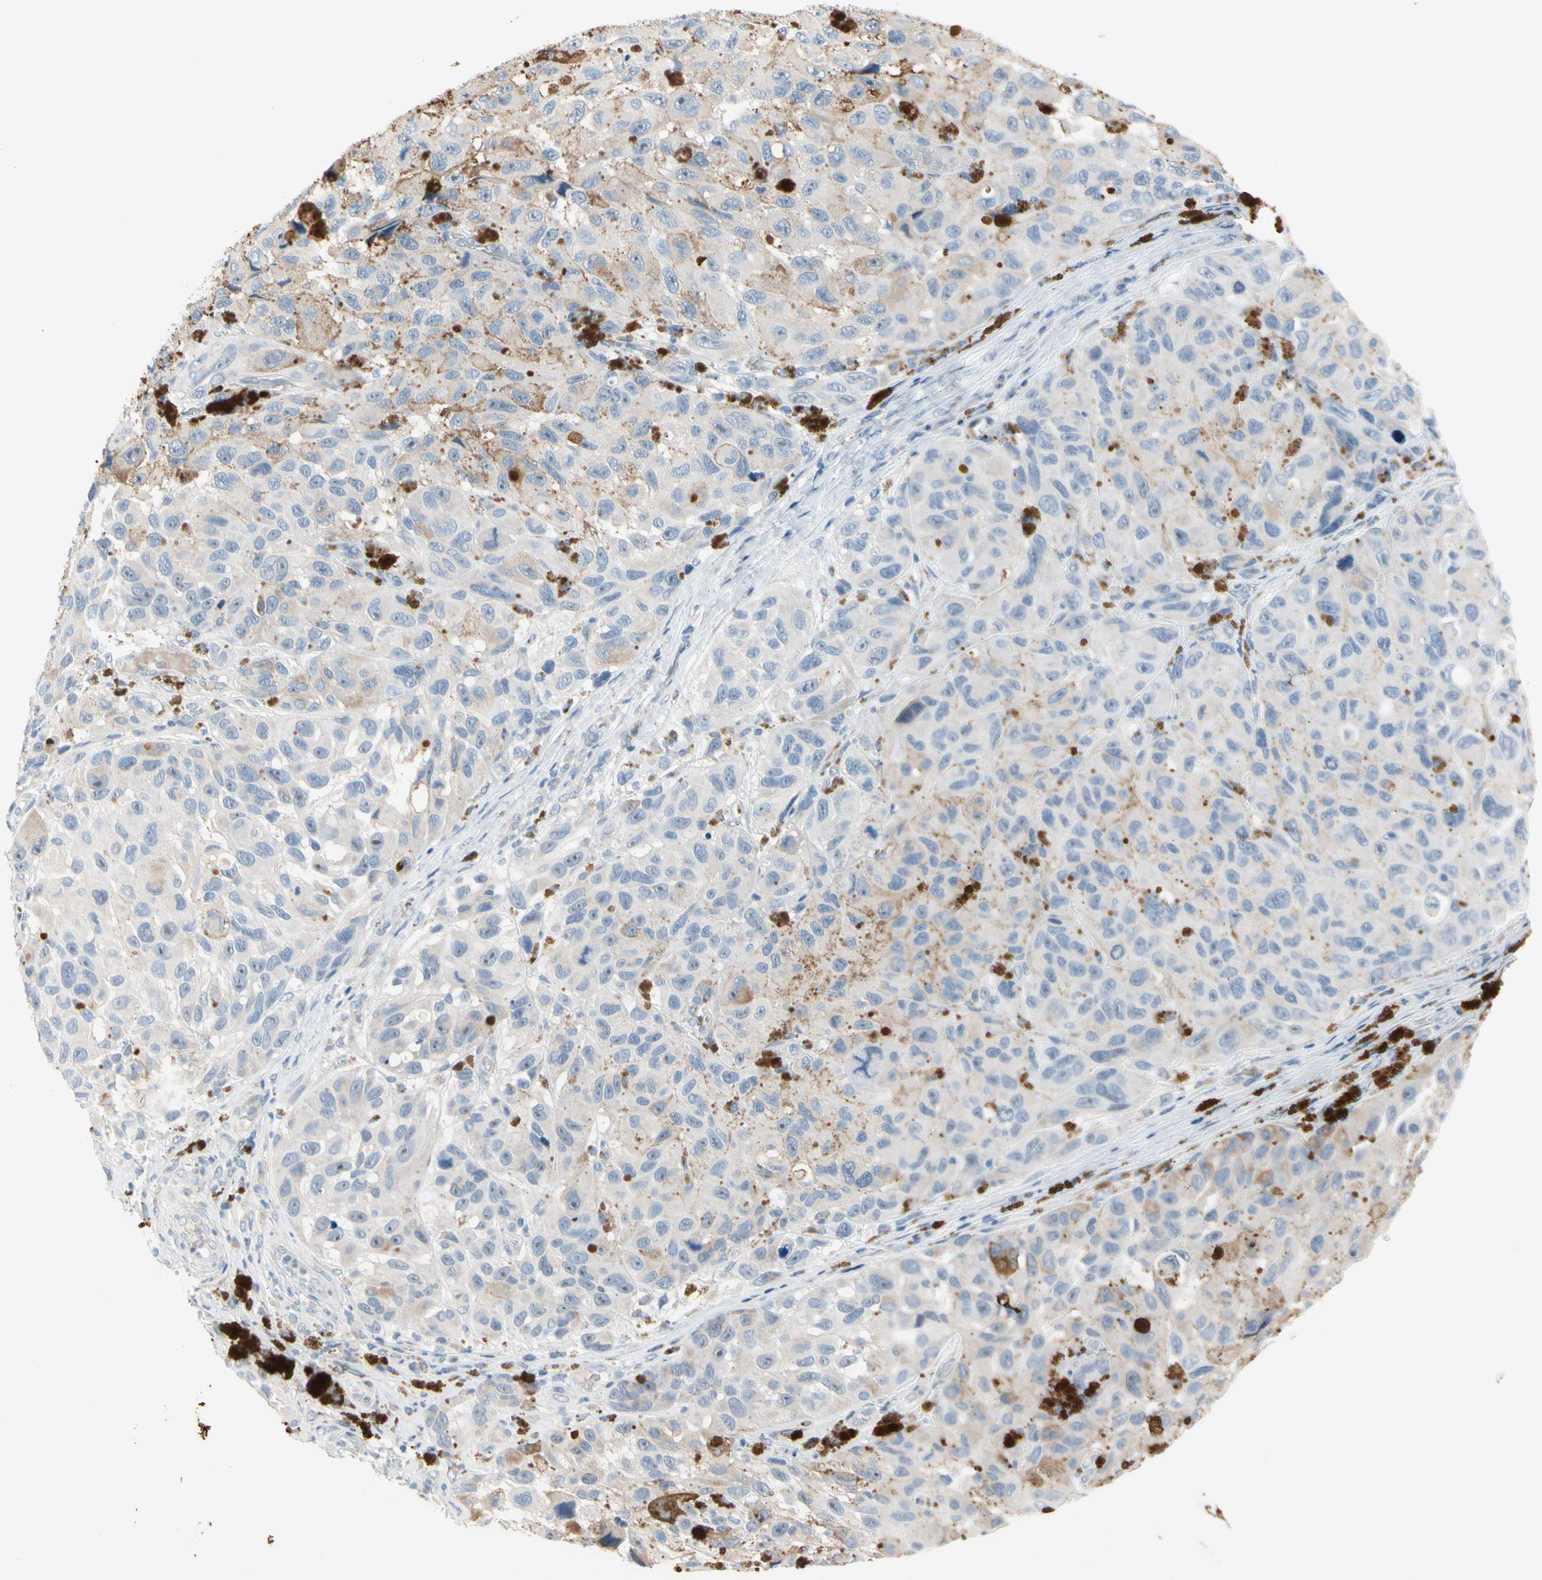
{"staining": {"intensity": "negative", "quantity": "none", "location": "none"}, "tissue": "melanoma", "cell_type": "Tumor cells", "image_type": "cancer", "snomed": [{"axis": "morphology", "description": "Malignant melanoma, NOS"}, {"axis": "topography", "description": "Skin"}], "caption": "The photomicrograph displays no staining of tumor cells in melanoma.", "gene": "MARK1", "patient": {"sex": "female", "age": 73}}